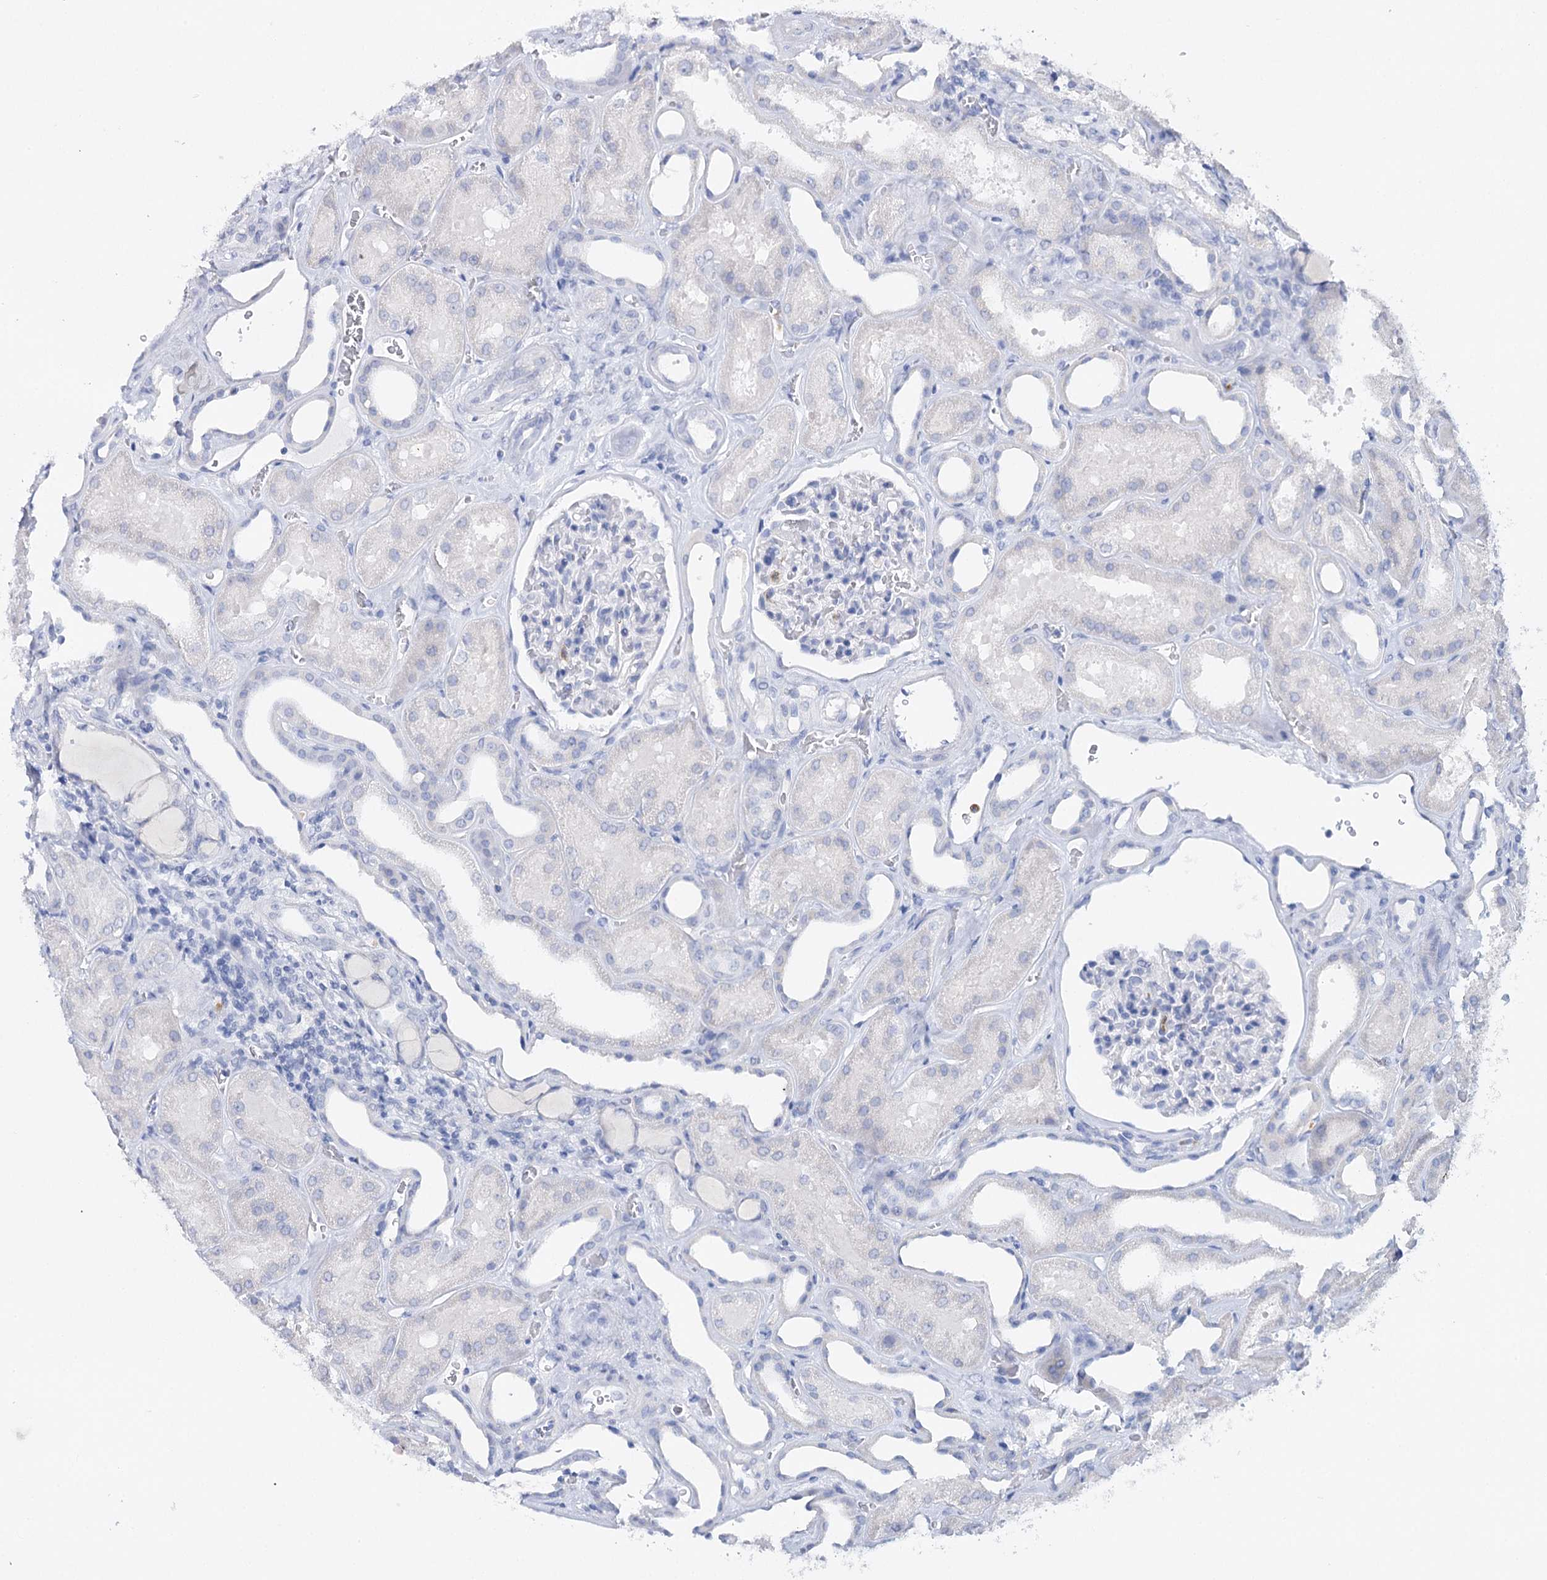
{"staining": {"intensity": "negative", "quantity": "none", "location": "none"}, "tissue": "kidney", "cell_type": "Cells in glomeruli", "image_type": "normal", "snomed": [{"axis": "morphology", "description": "Normal tissue, NOS"}, {"axis": "morphology", "description": "Adenocarcinoma, NOS"}, {"axis": "topography", "description": "Kidney"}], "caption": "This is an immunohistochemistry (IHC) photomicrograph of unremarkable kidney. There is no positivity in cells in glomeruli.", "gene": "CEACAM8", "patient": {"sex": "female", "age": 68}}